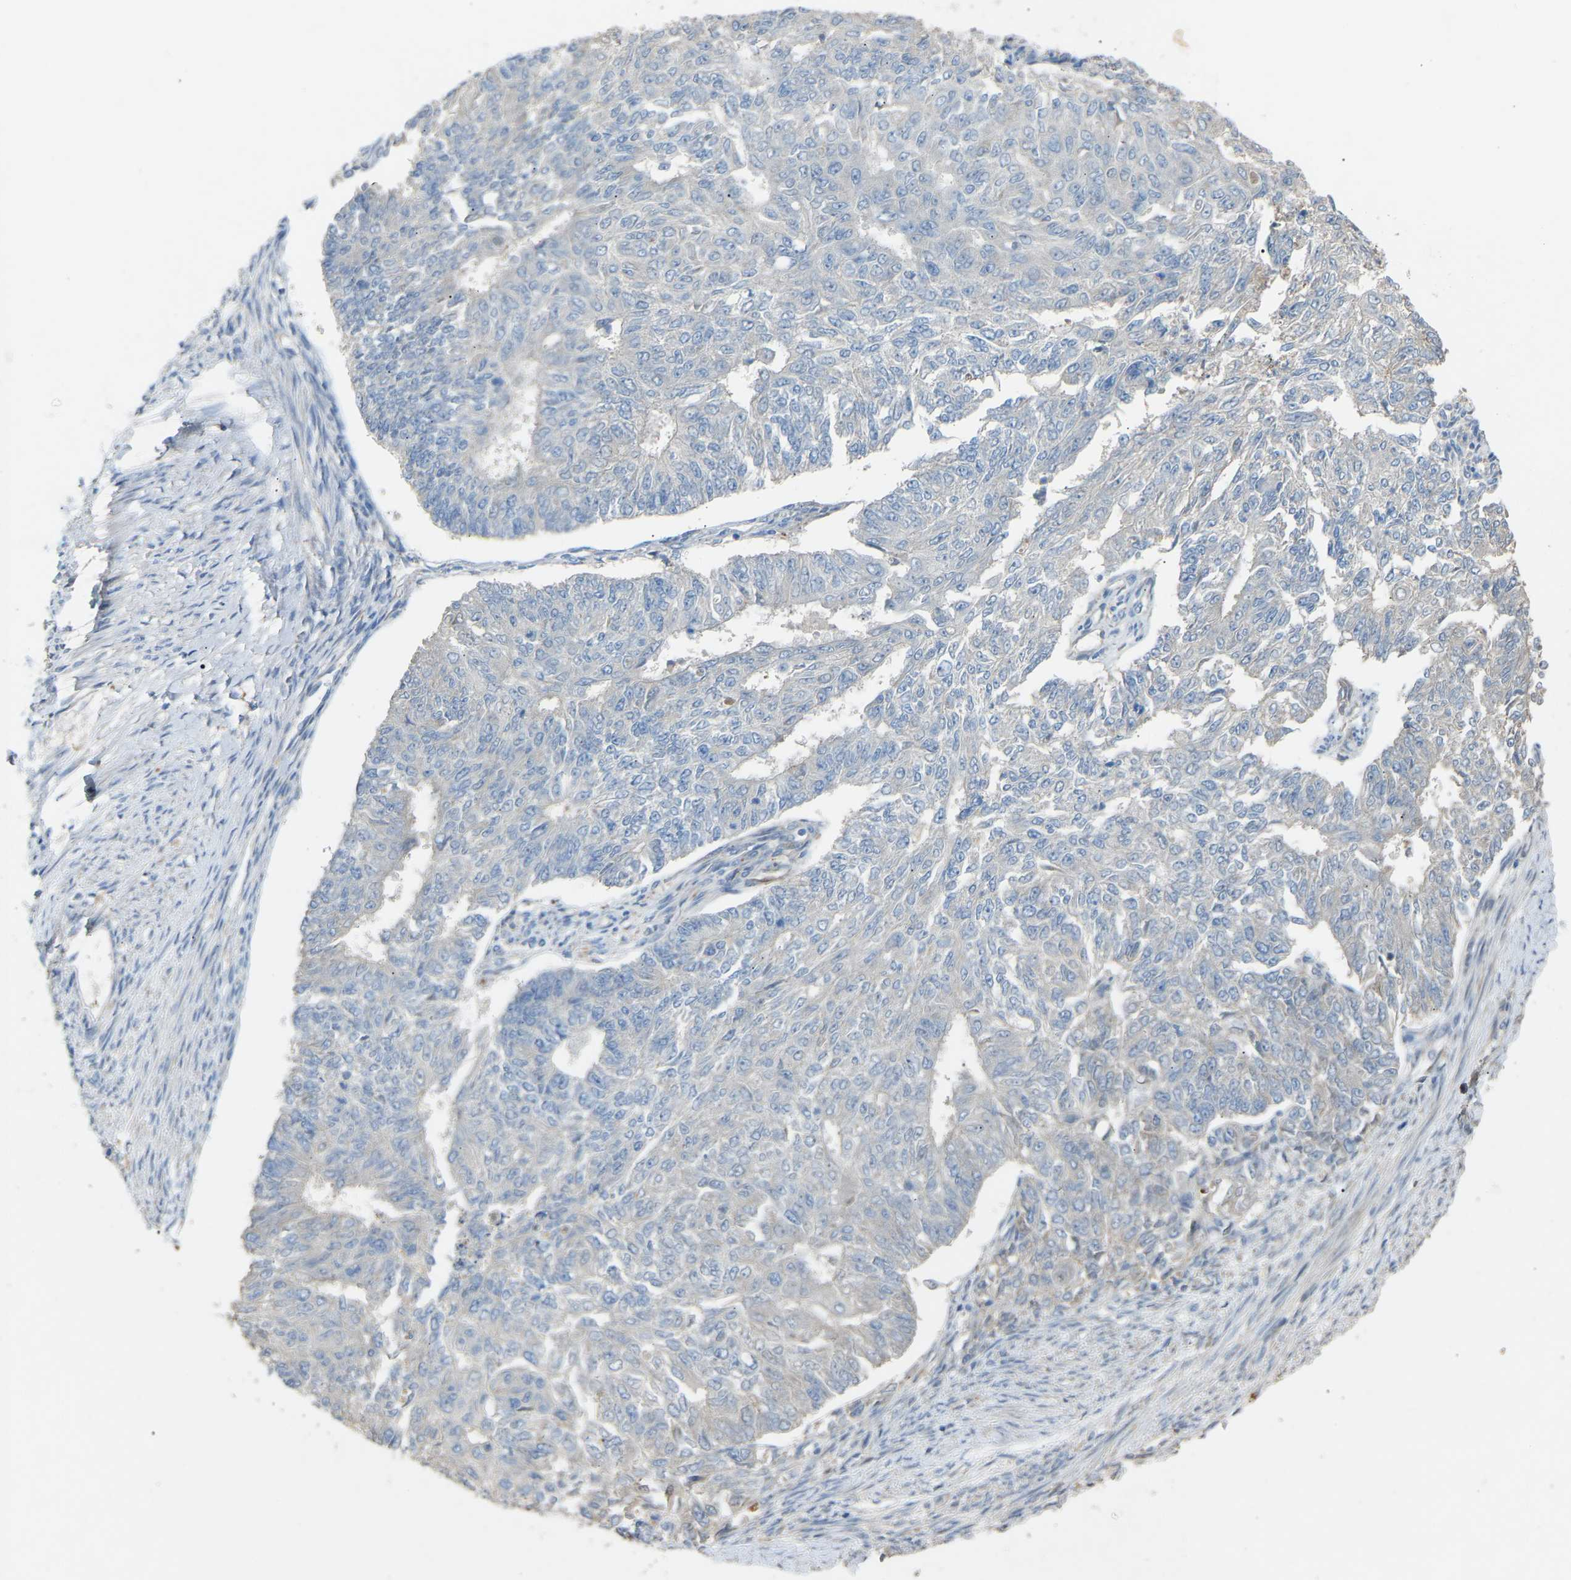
{"staining": {"intensity": "negative", "quantity": "none", "location": "none"}, "tissue": "endometrial cancer", "cell_type": "Tumor cells", "image_type": "cancer", "snomed": [{"axis": "morphology", "description": "Adenocarcinoma, NOS"}, {"axis": "topography", "description": "Endometrium"}], "caption": "A micrograph of human endometrial adenocarcinoma is negative for staining in tumor cells.", "gene": "RGP1", "patient": {"sex": "female", "age": 32}}